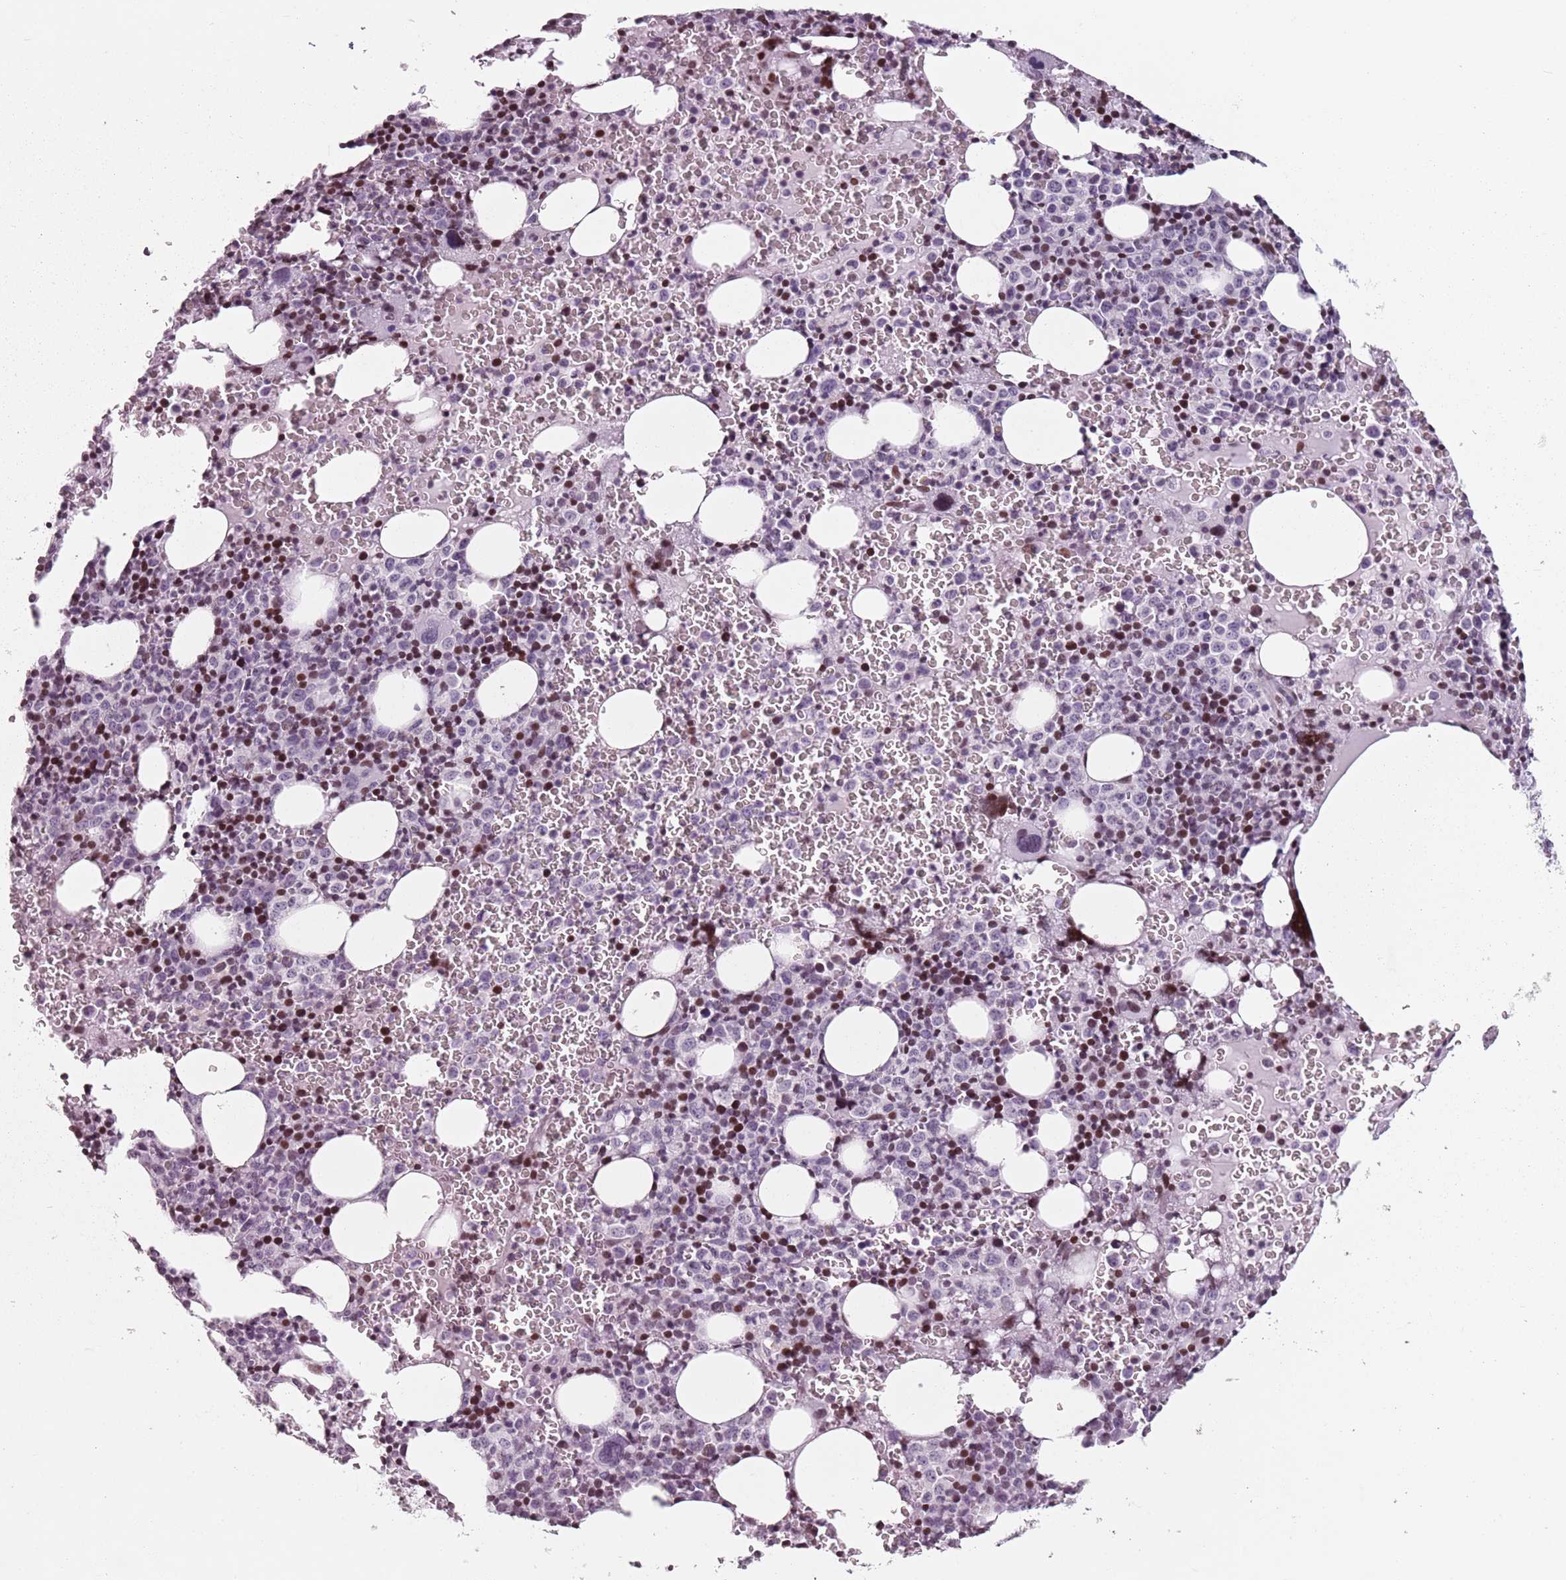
{"staining": {"intensity": "moderate", "quantity": "<25%", "location": "nuclear"}, "tissue": "bone marrow", "cell_type": "Hematopoietic cells", "image_type": "normal", "snomed": [{"axis": "morphology", "description": "Normal tissue, NOS"}, {"axis": "topography", "description": "Bone marrow"}], "caption": "Human bone marrow stained with a brown dye reveals moderate nuclear positive positivity in approximately <25% of hematopoietic cells.", "gene": "TMC4", "patient": {"sex": "female", "age": 54}}